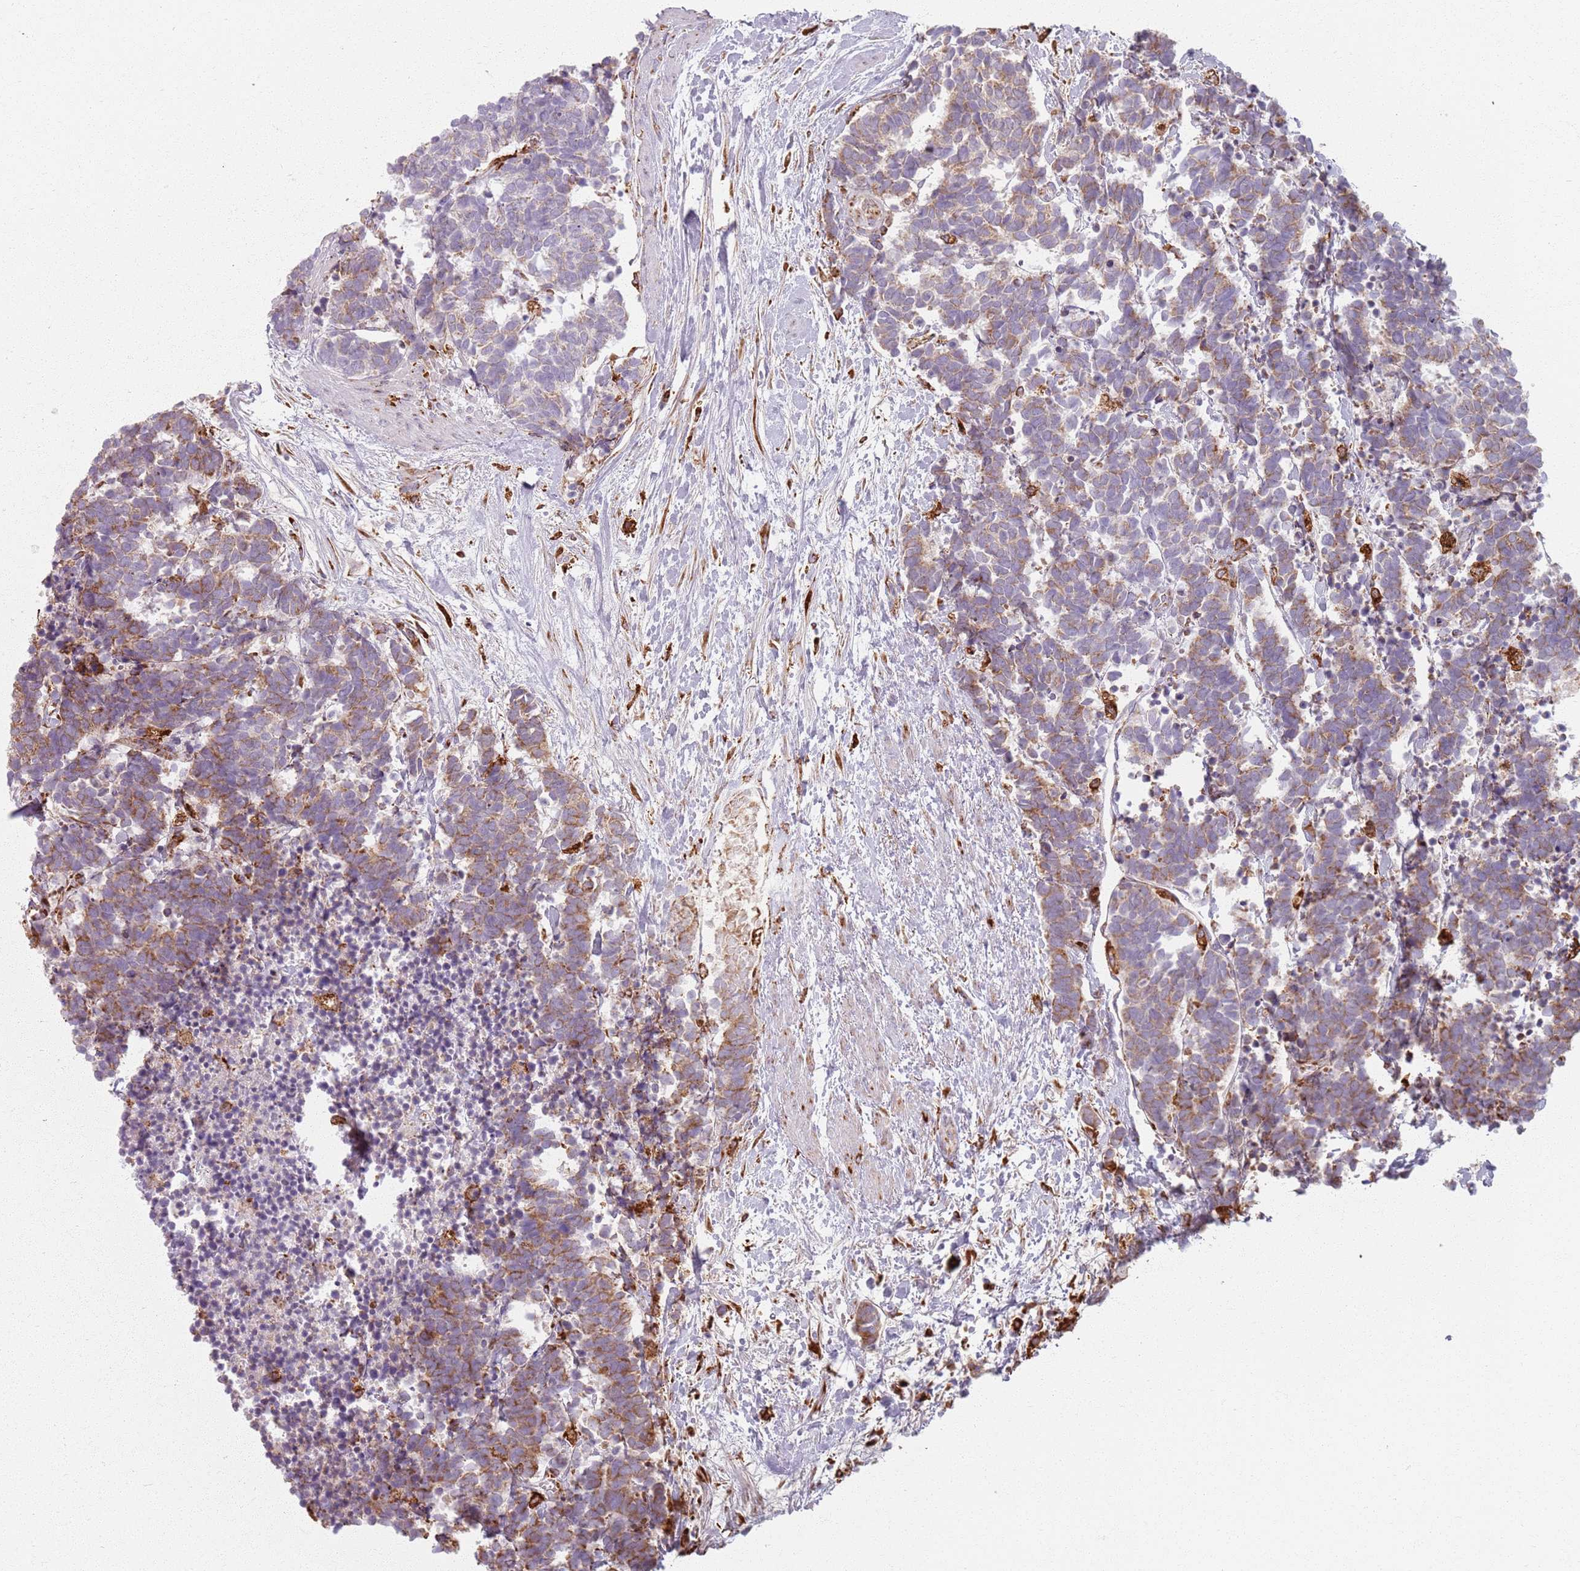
{"staining": {"intensity": "moderate", "quantity": "25%-75%", "location": "cytoplasmic/membranous"}, "tissue": "carcinoid", "cell_type": "Tumor cells", "image_type": "cancer", "snomed": [{"axis": "morphology", "description": "Carcinoma, NOS"}, {"axis": "morphology", "description": "Carcinoid, malignant, NOS"}, {"axis": "topography", "description": "Prostate"}], "caption": "Carcinoma was stained to show a protein in brown. There is medium levels of moderate cytoplasmic/membranous expression in about 25%-75% of tumor cells. (brown staining indicates protein expression, while blue staining denotes nuclei).", "gene": "COLGALT1", "patient": {"sex": "male", "age": 57}}